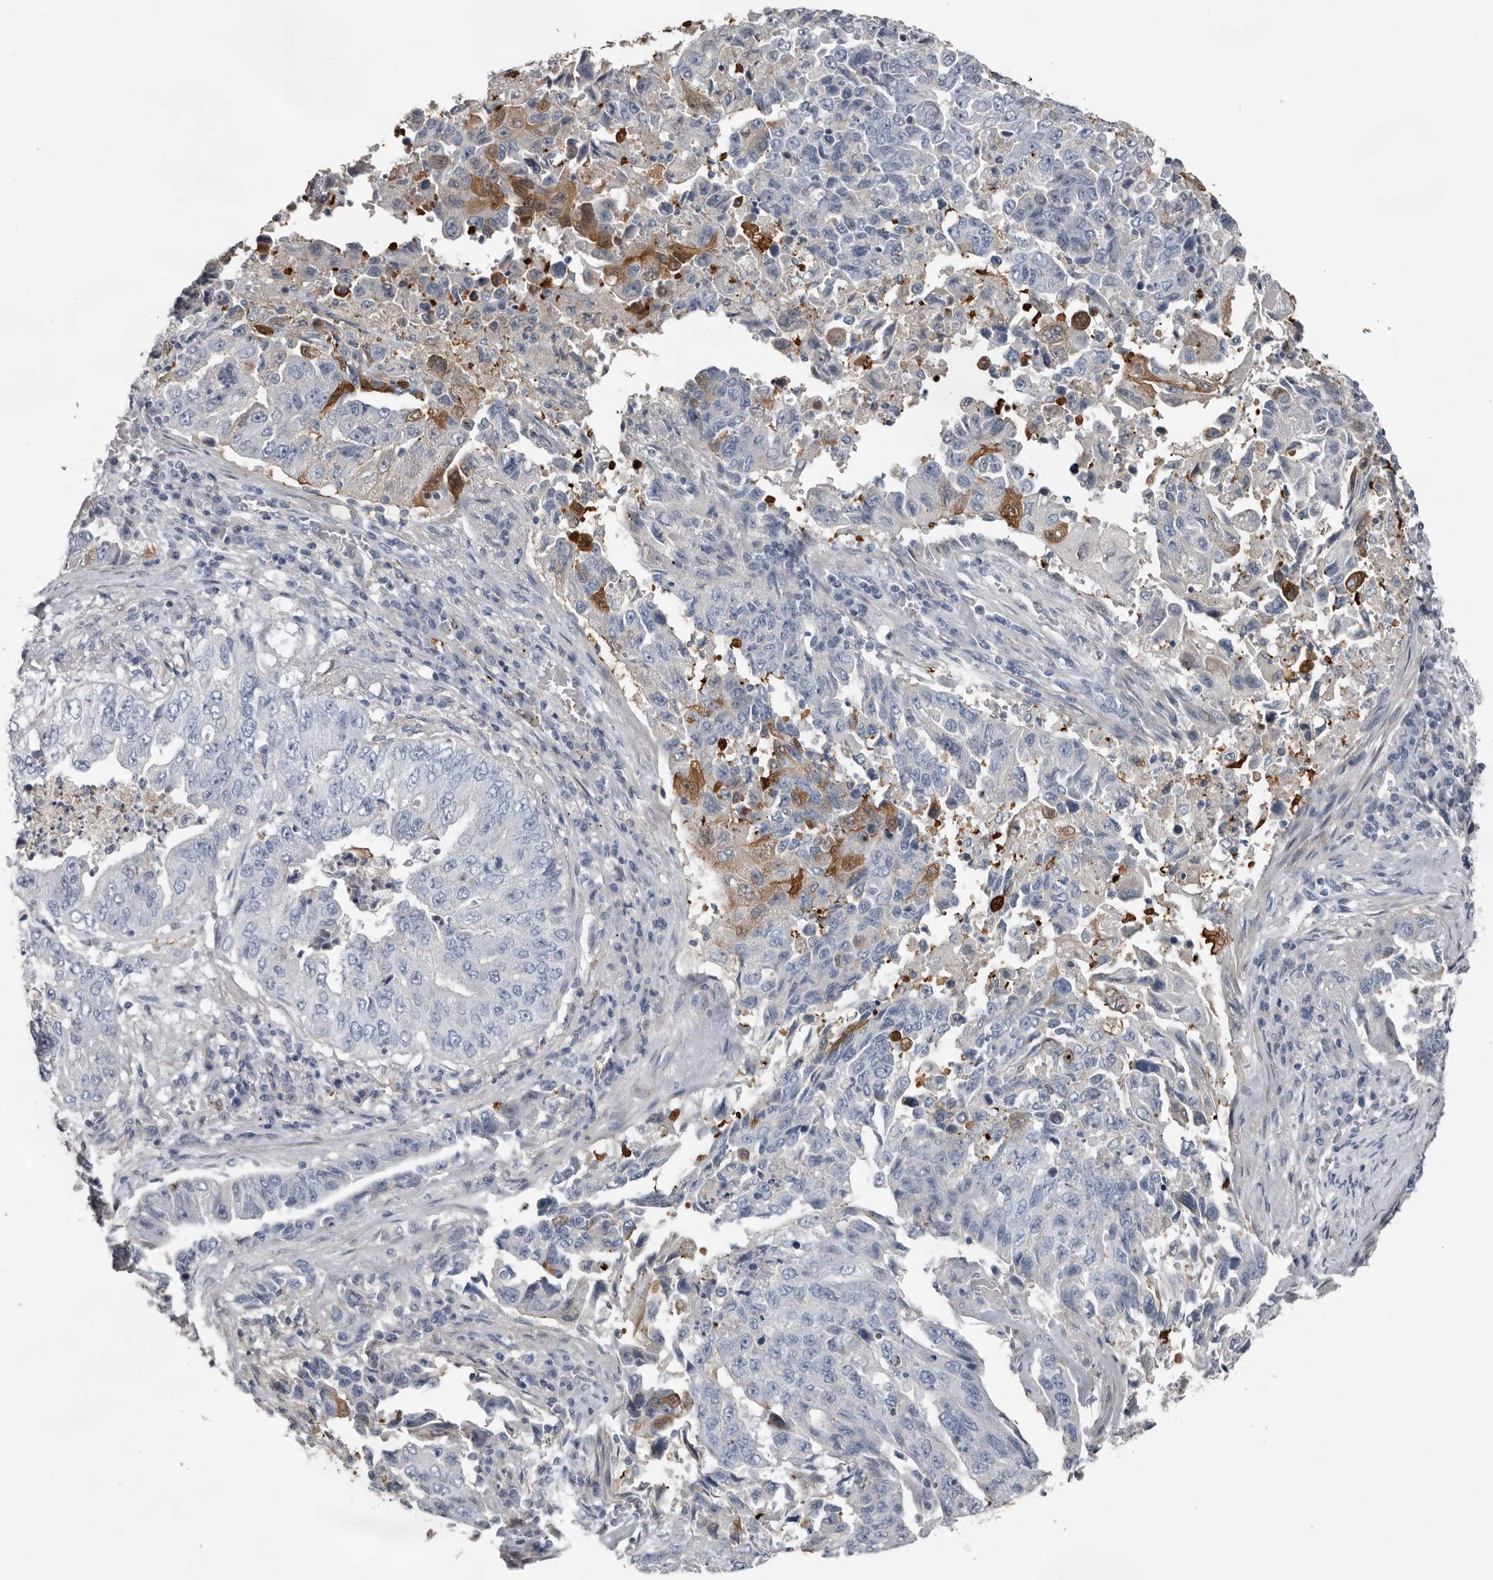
{"staining": {"intensity": "moderate", "quantity": "<25%", "location": "cytoplasmic/membranous,nuclear"}, "tissue": "lung cancer", "cell_type": "Tumor cells", "image_type": "cancer", "snomed": [{"axis": "morphology", "description": "Adenocarcinoma, NOS"}, {"axis": "topography", "description": "Lung"}], "caption": "Immunohistochemistry (DAB) staining of human adenocarcinoma (lung) demonstrates moderate cytoplasmic/membranous and nuclear protein positivity in approximately <25% of tumor cells.", "gene": "FABP7", "patient": {"sex": "female", "age": 51}}